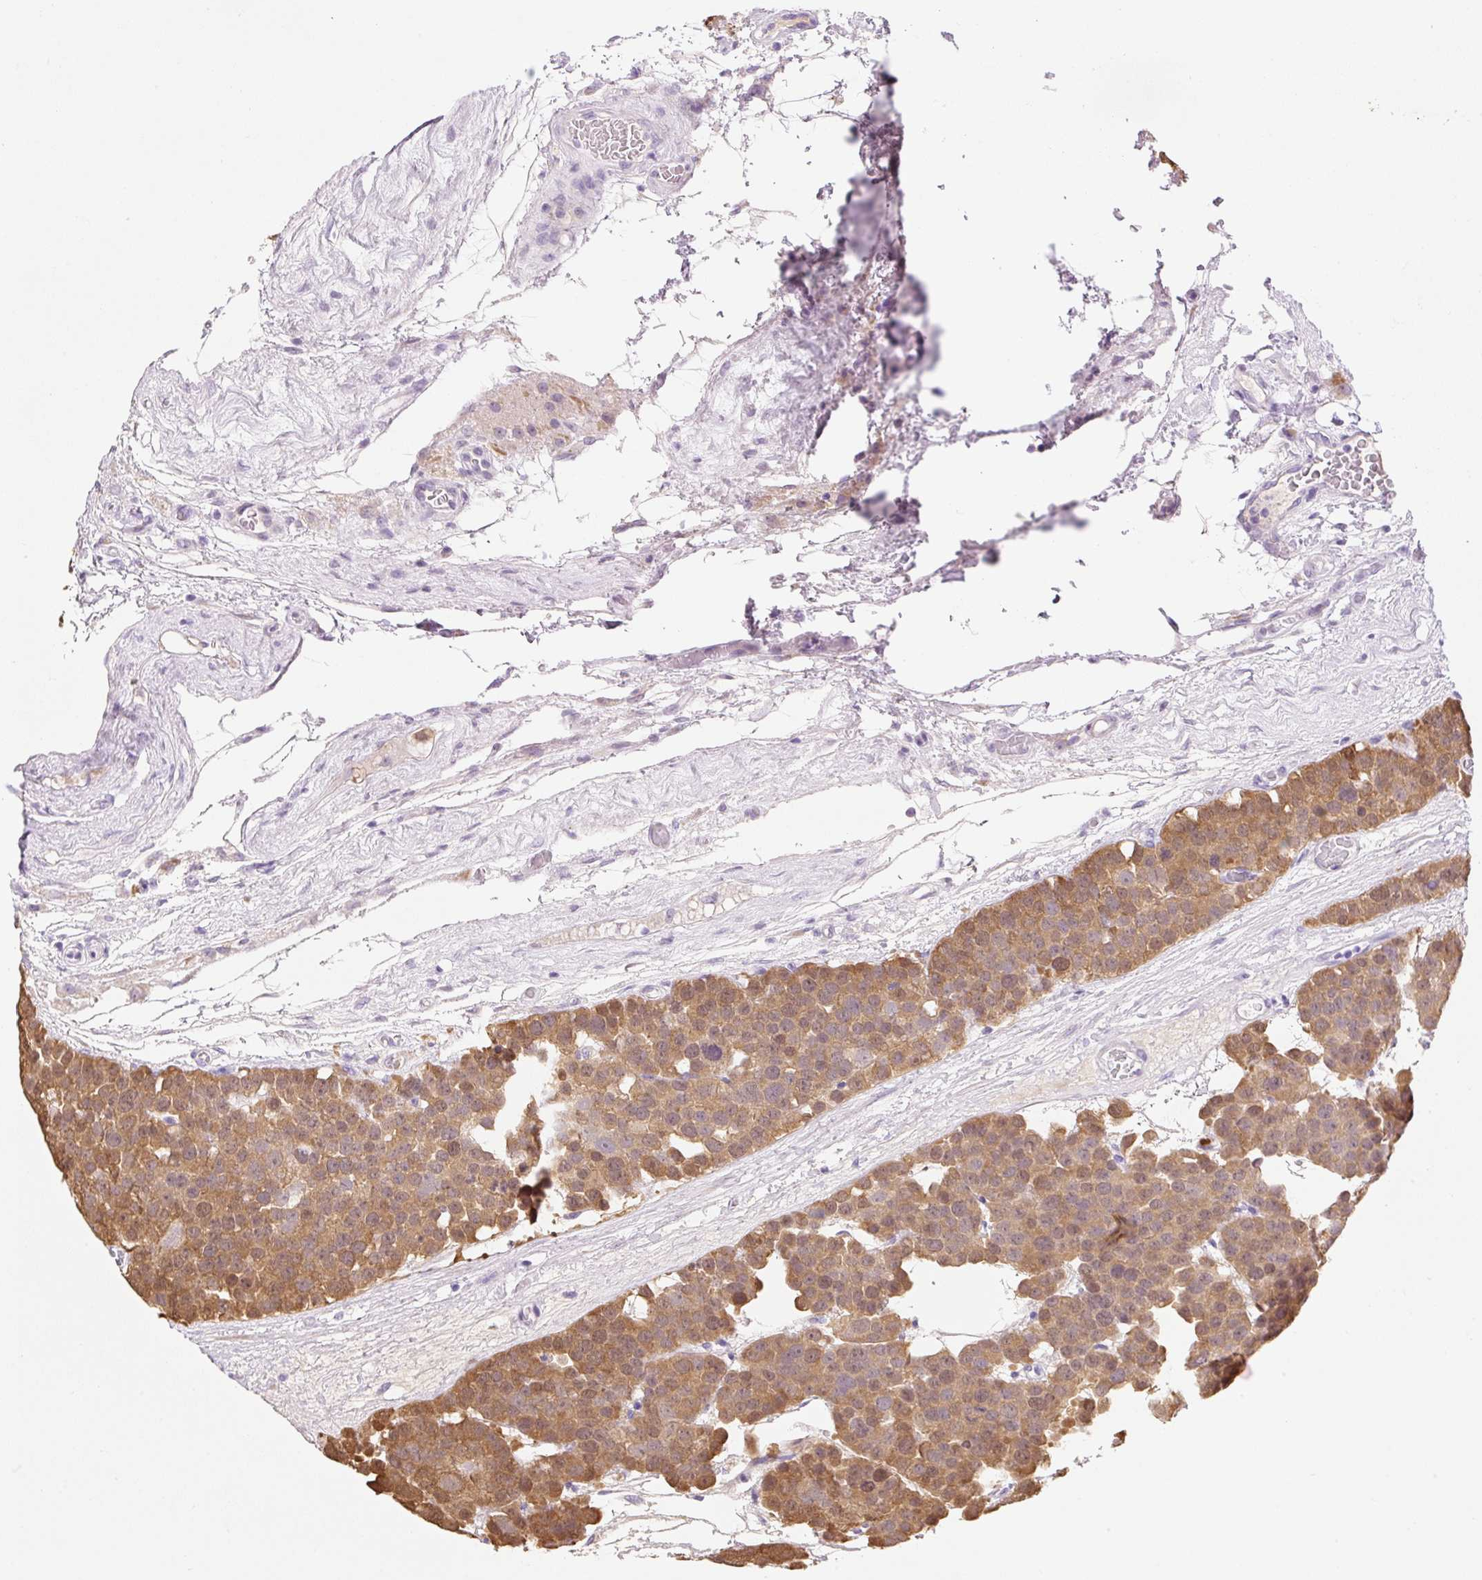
{"staining": {"intensity": "moderate", "quantity": ">75%", "location": "cytoplasmic/membranous"}, "tissue": "testis cancer", "cell_type": "Tumor cells", "image_type": "cancer", "snomed": [{"axis": "morphology", "description": "Seminoma, NOS"}, {"axis": "topography", "description": "Testis"}], "caption": "Tumor cells demonstrate moderate cytoplasmic/membranous expression in about >75% of cells in testis cancer (seminoma).", "gene": "ZNF121", "patient": {"sex": "male", "age": 71}}